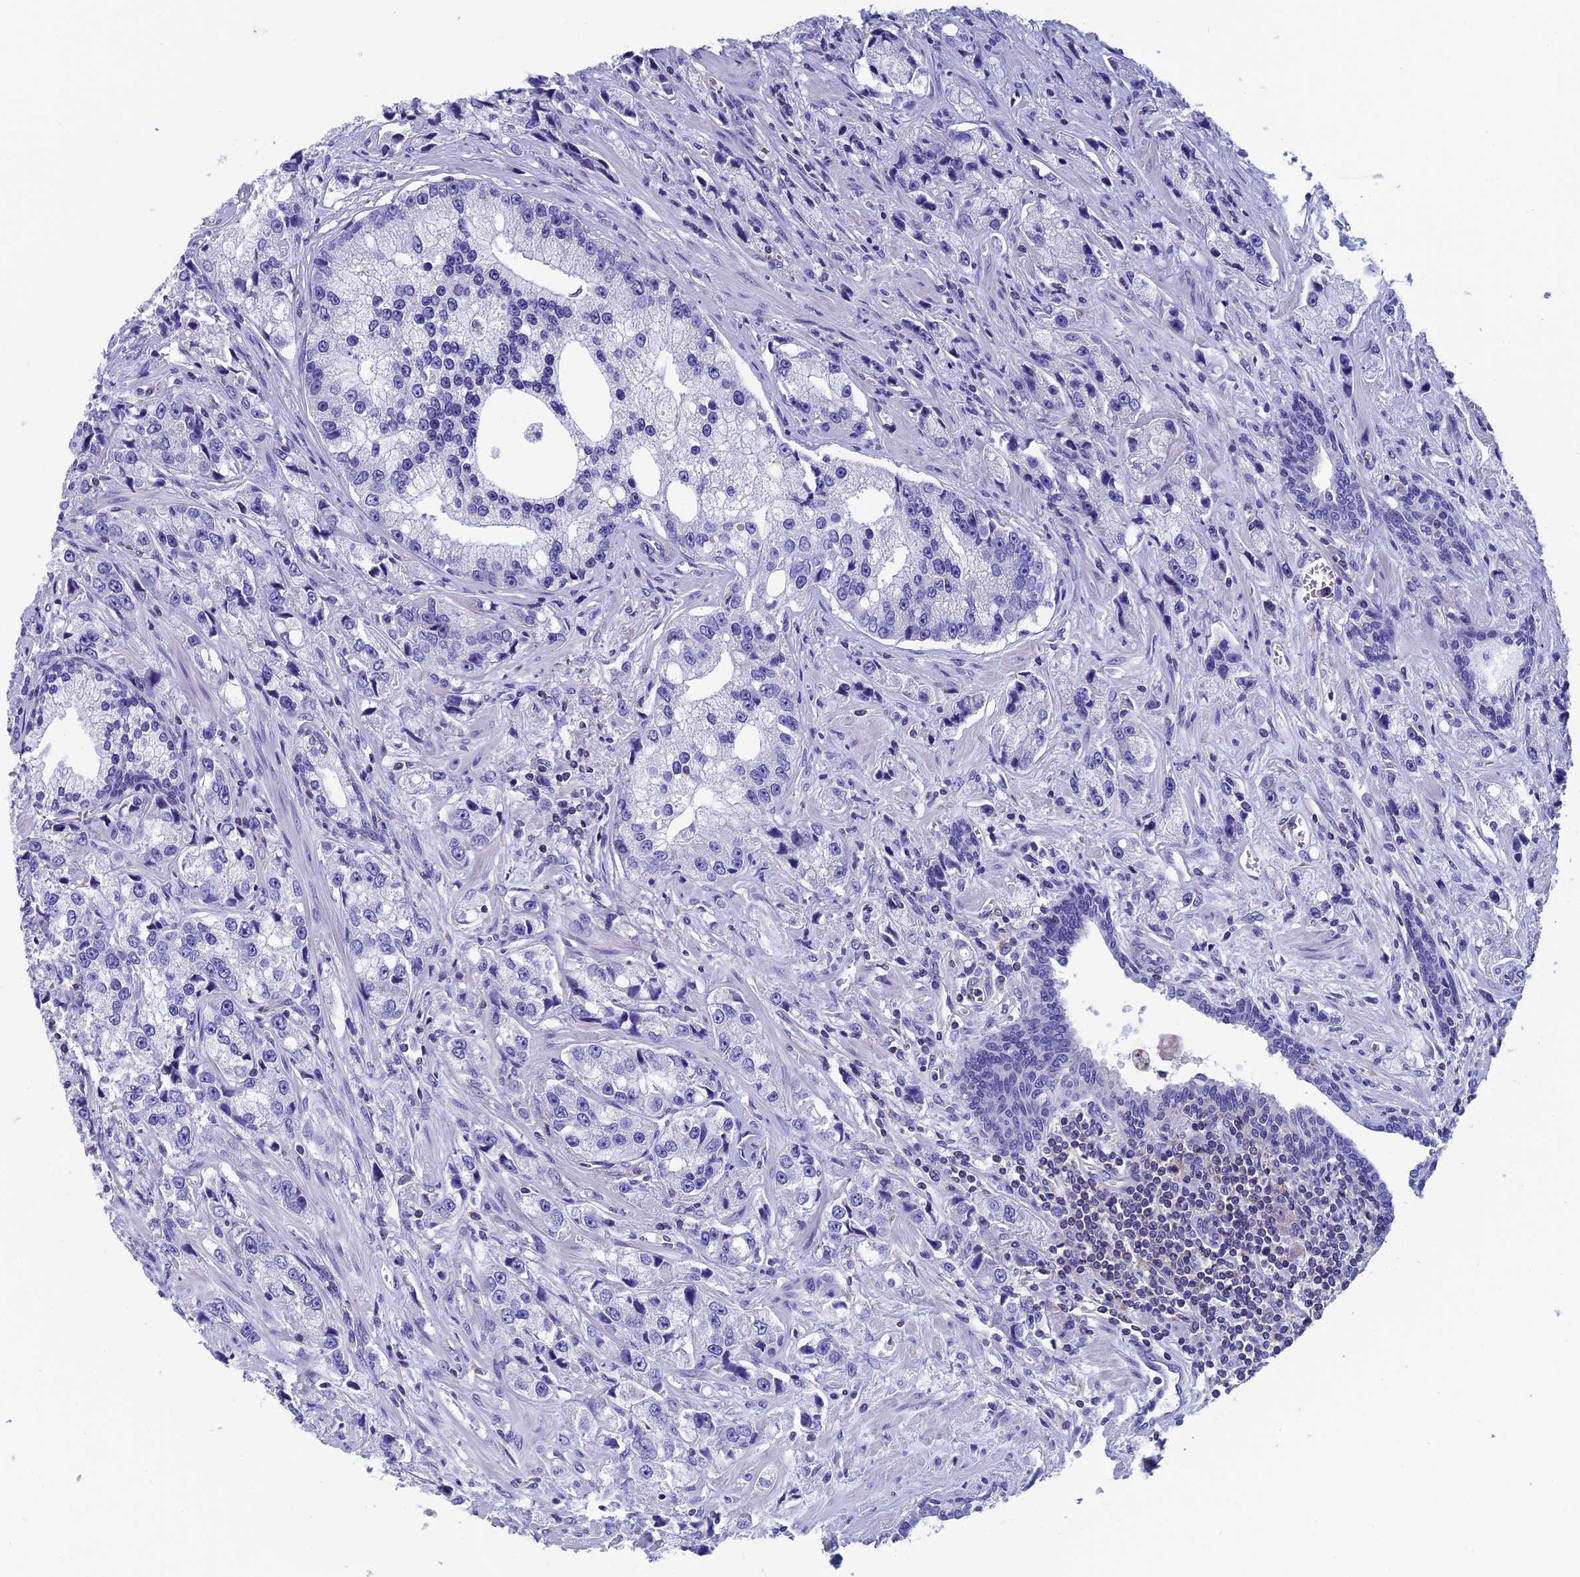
{"staining": {"intensity": "negative", "quantity": "none", "location": "none"}, "tissue": "prostate cancer", "cell_type": "Tumor cells", "image_type": "cancer", "snomed": [{"axis": "morphology", "description": "Adenocarcinoma, High grade"}, {"axis": "topography", "description": "Prostate"}], "caption": "Human prostate cancer (adenocarcinoma (high-grade)) stained for a protein using immunohistochemistry (IHC) demonstrates no positivity in tumor cells.", "gene": "SEPTIN1", "patient": {"sex": "male", "age": 74}}